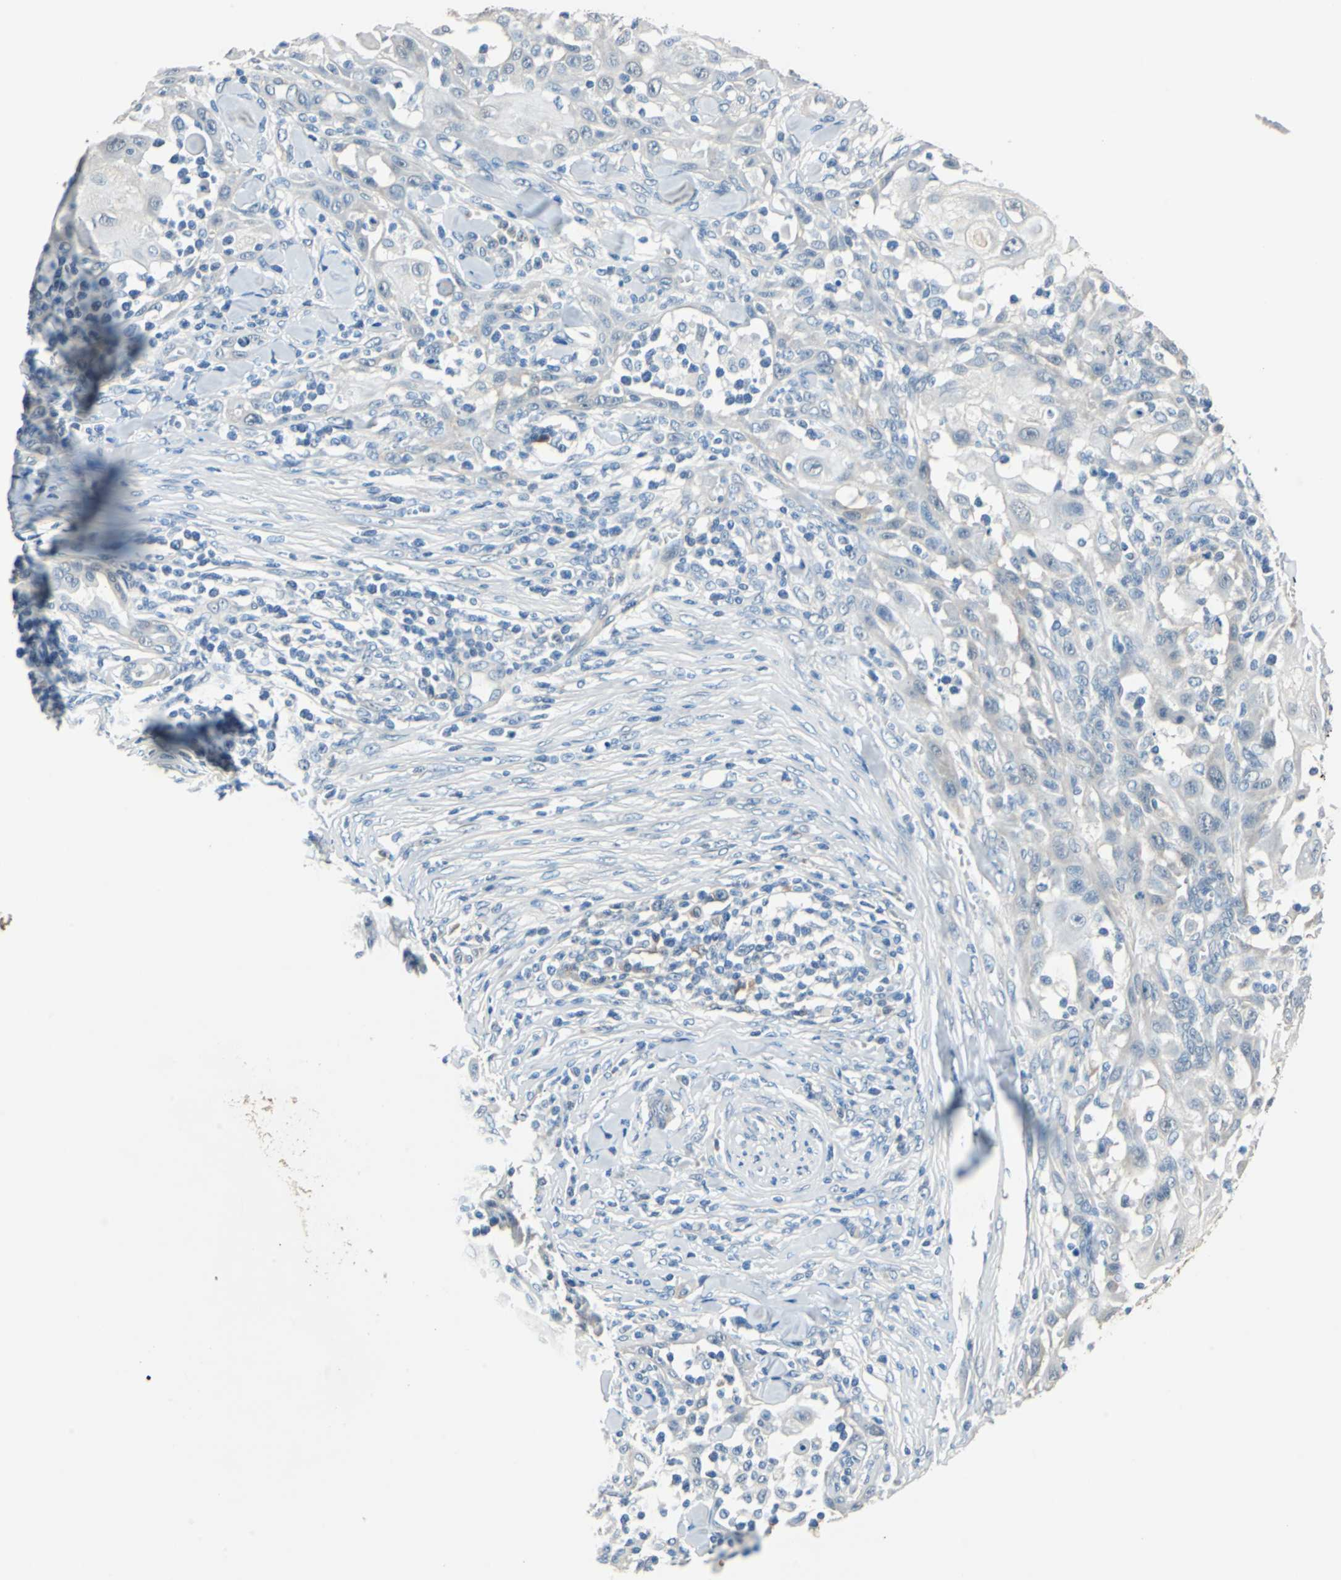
{"staining": {"intensity": "weak", "quantity": "25%-75%", "location": "cytoplasmic/membranous"}, "tissue": "skin cancer", "cell_type": "Tumor cells", "image_type": "cancer", "snomed": [{"axis": "morphology", "description": "Squamous cell carcinoma, NOS"}, {"axis": "topography", "description": "Skin"}], "caption": "Weak cytoplasmic/membranous positivity is present in approximately 25%-75% of tumor cells in skin cancer.", "gene": "FKBP4", "patient": {"sex": "male", "age": 24}}